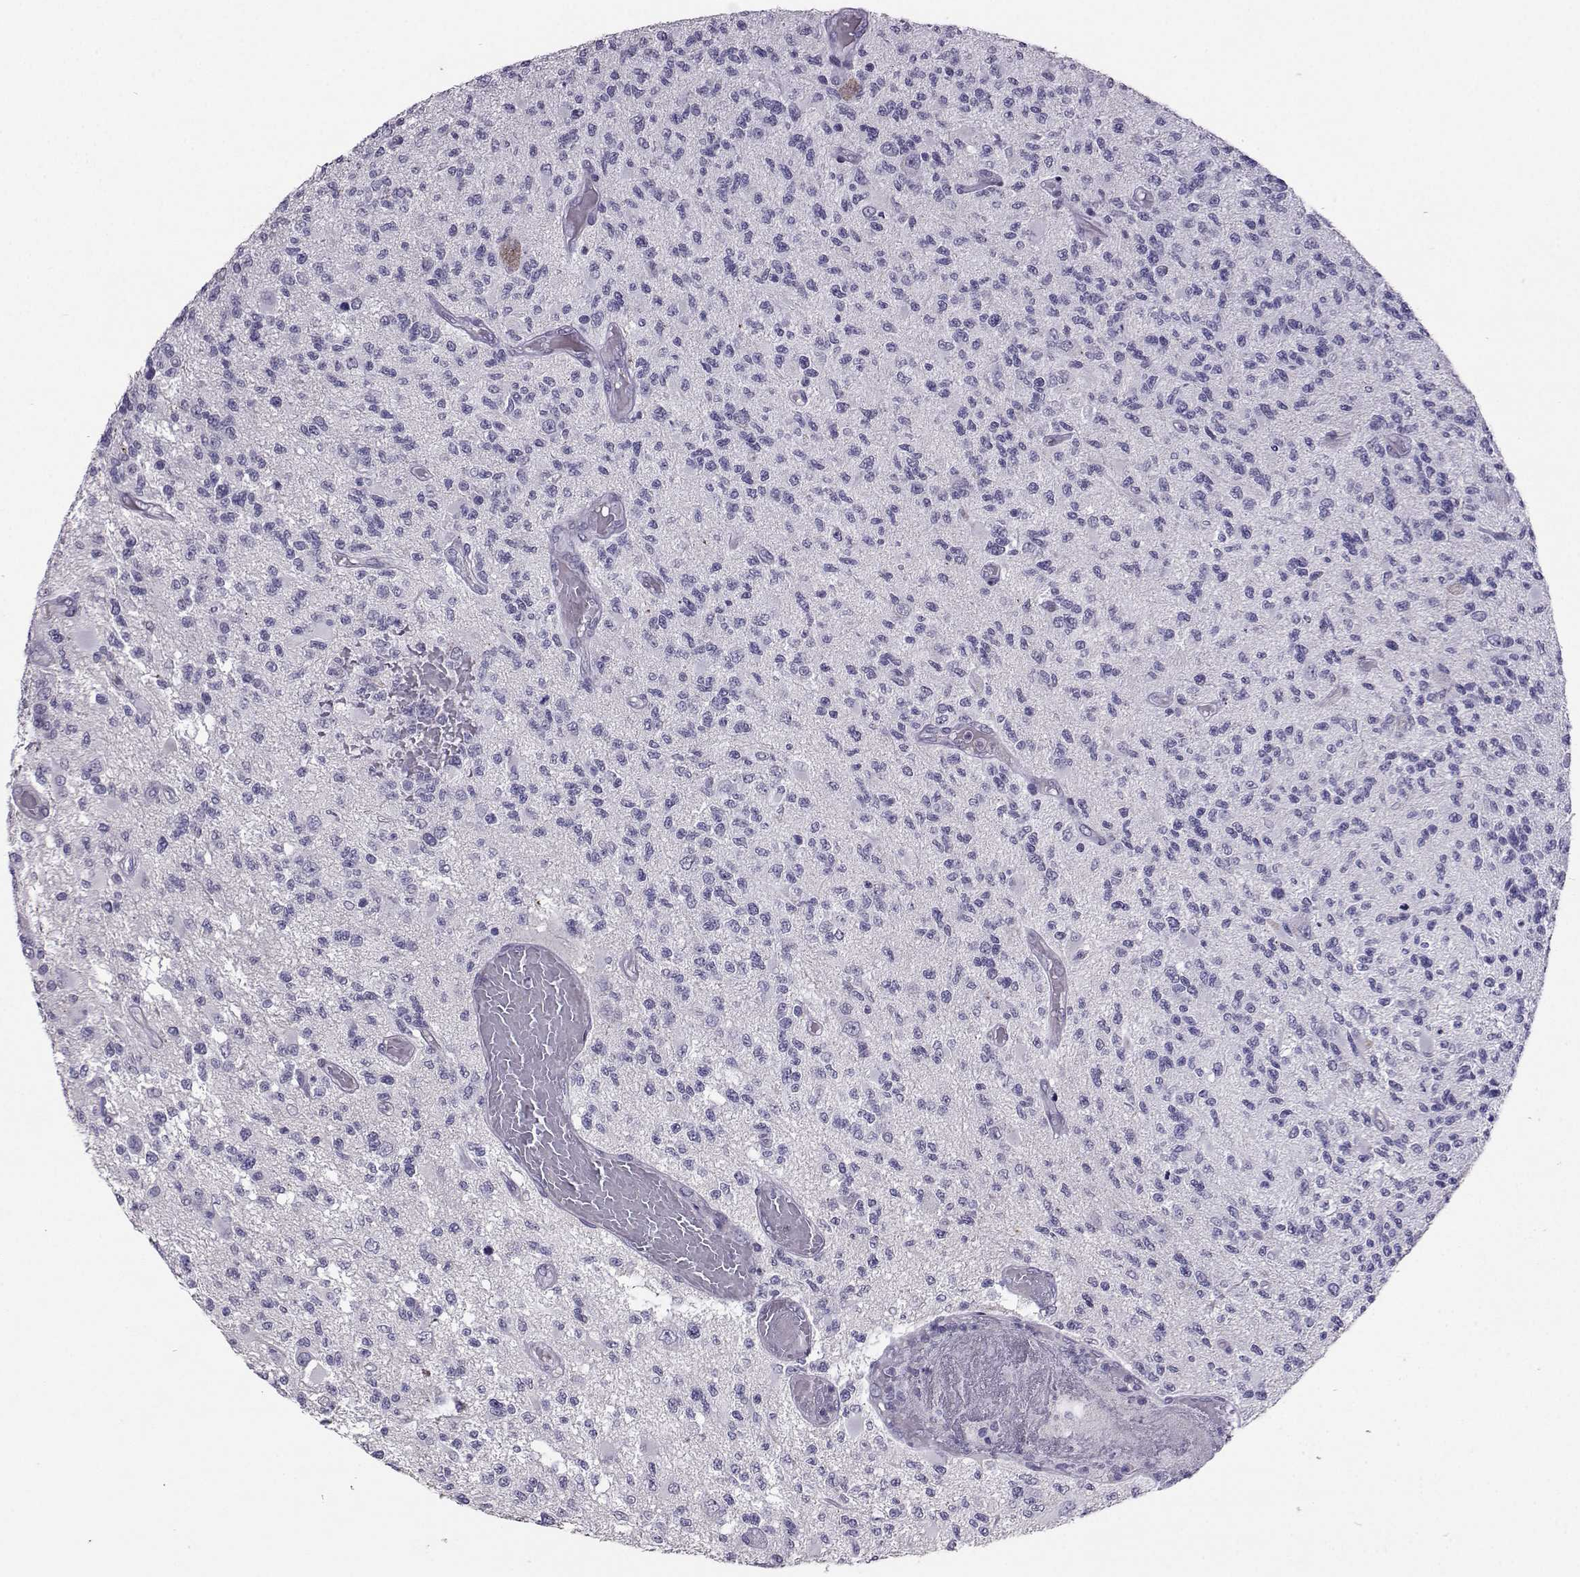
{"staining": {"intensity": "negative", "quantity": "none", "location": "none"}, "tissue": "glioma", "cell_type": "Tumor cells", "image_type": "cancer", "snomed": [{"axis": "morphology", "description": "Glioma, malignant, High grade"}, {"axis": "topography", "description": "Brain"}], "caption": "A histopathology image of glioma stained for a protein demonstrates no brown staining in tumor cells.", "gene": "CARTPT", "patient": {"sex": "female", "age": 63}}